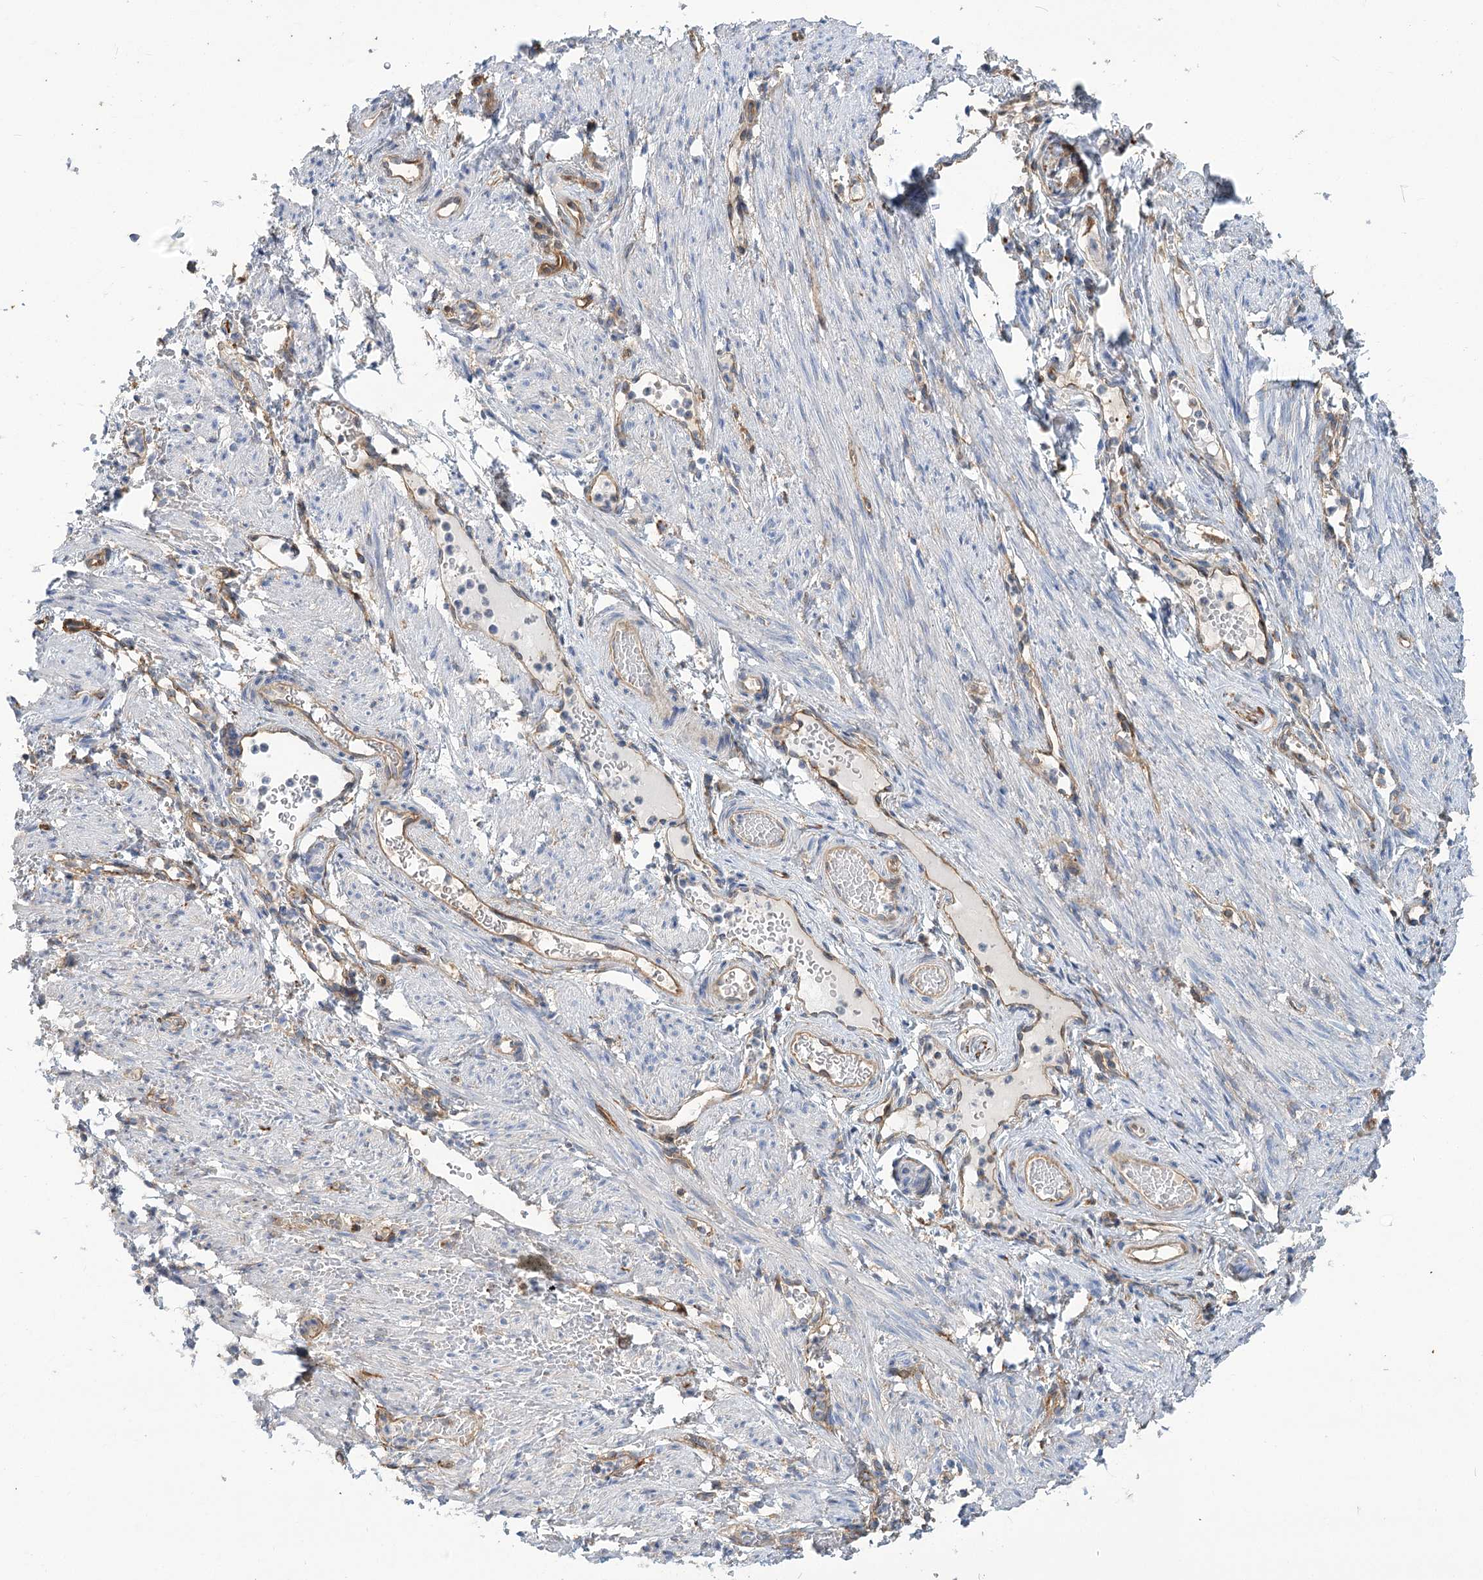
{"staining": {"intensity": "negative", "quantity": "none", "location": "none"}, "tissue": "adipose tissue", "cell_type": "Adipocytes", "image_type": "normal", "snomed": [{"axis": "morphology", "description": "Normal tissue, NOS"}, {"axis": "topography", "description": "Smooth muscle"}, {"axis": "topography", "description": "Peripheral nerve tissue"}], "caption": "This image is of benign adipose tissue stained with IHC to label a protein in brown with the nuclei are counter-stained blue. There is no expression in adipocytes. (DAB (3,3'-diaminobenzidine) immunohistochemistry (IHC), high magnification).", "gene": "GUSB", "patient": {"sex": "female", "age": 39}}